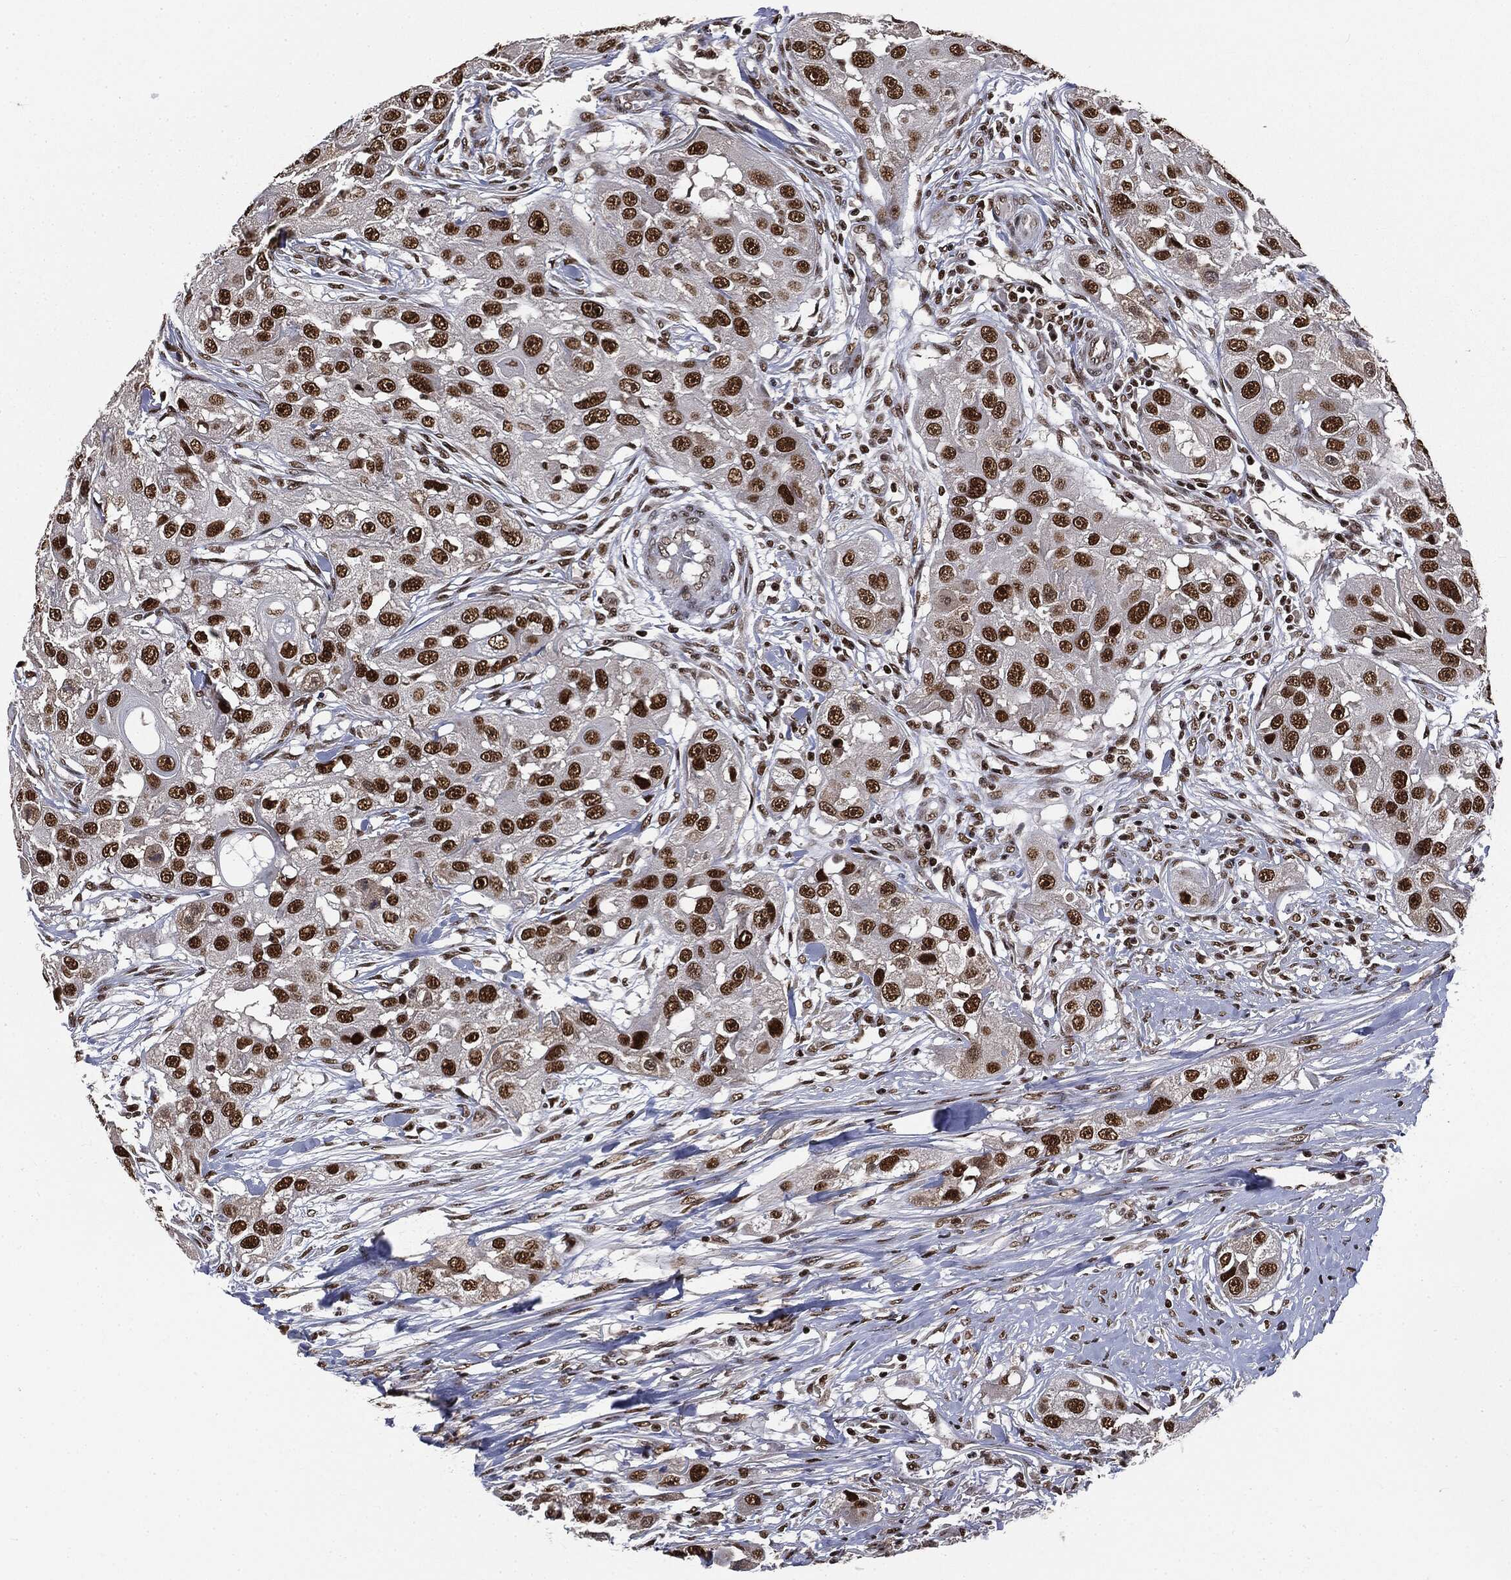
{"staining": {"intensity": "strong", "quantity": ">75%", "location": "nuclear"}, "tissue": "head and neck cancer", "cell_type": "Tumor cells", "image_type": "cancer", "snomed": [{"axis": "morphology", "description": "Squamous cell carcinoma, NOS"}, {"axis": "topography", "description": "Head-Neck"}], "caption": "Immunohistochemistry of head and neck squamous cell carcinoma displays high levels of strong nuclear positivity in approximately >75% of tumor cells.", "gene": "DPH2", "patient": {"sex": "male", "age": 51}}